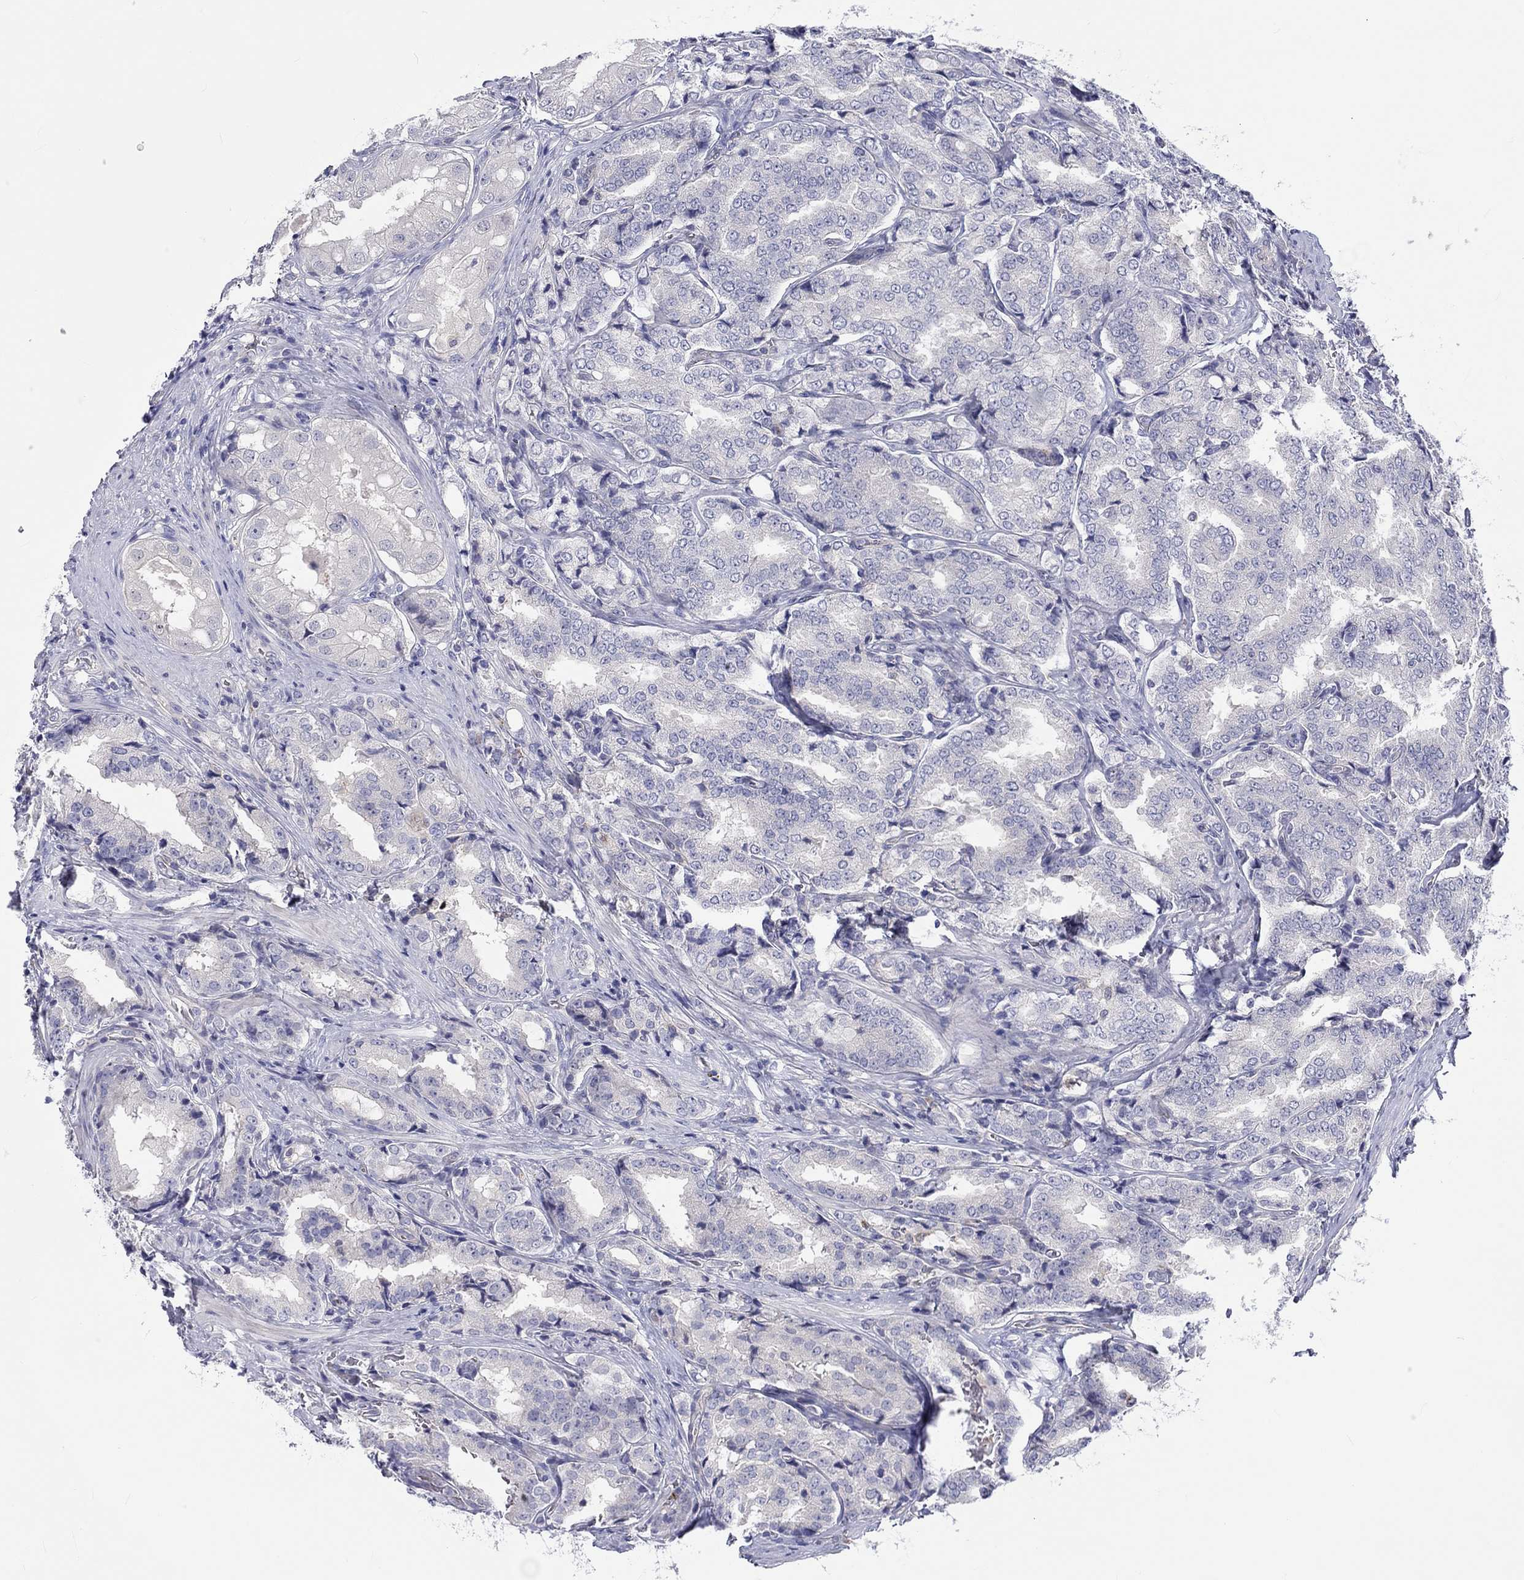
{"staining": {"intensity": "negative", "quantity": "none", "location": "none"}, "tissue": "prostate cancer", "cell_type": "Tumor cells", "image_type": "cancer", "snomed": [{"axis": "morphology", "description": "Adenocarcinoma, NOS"}, {"axis": "topography", "description": "Prostate"}], "caption": "Immunohistochemistry (IHC) of human prostate cancer exhibits no positivity in tumor cells.", "gene": "ABCG4", "patient": {"sex": "male", "age": 65}}